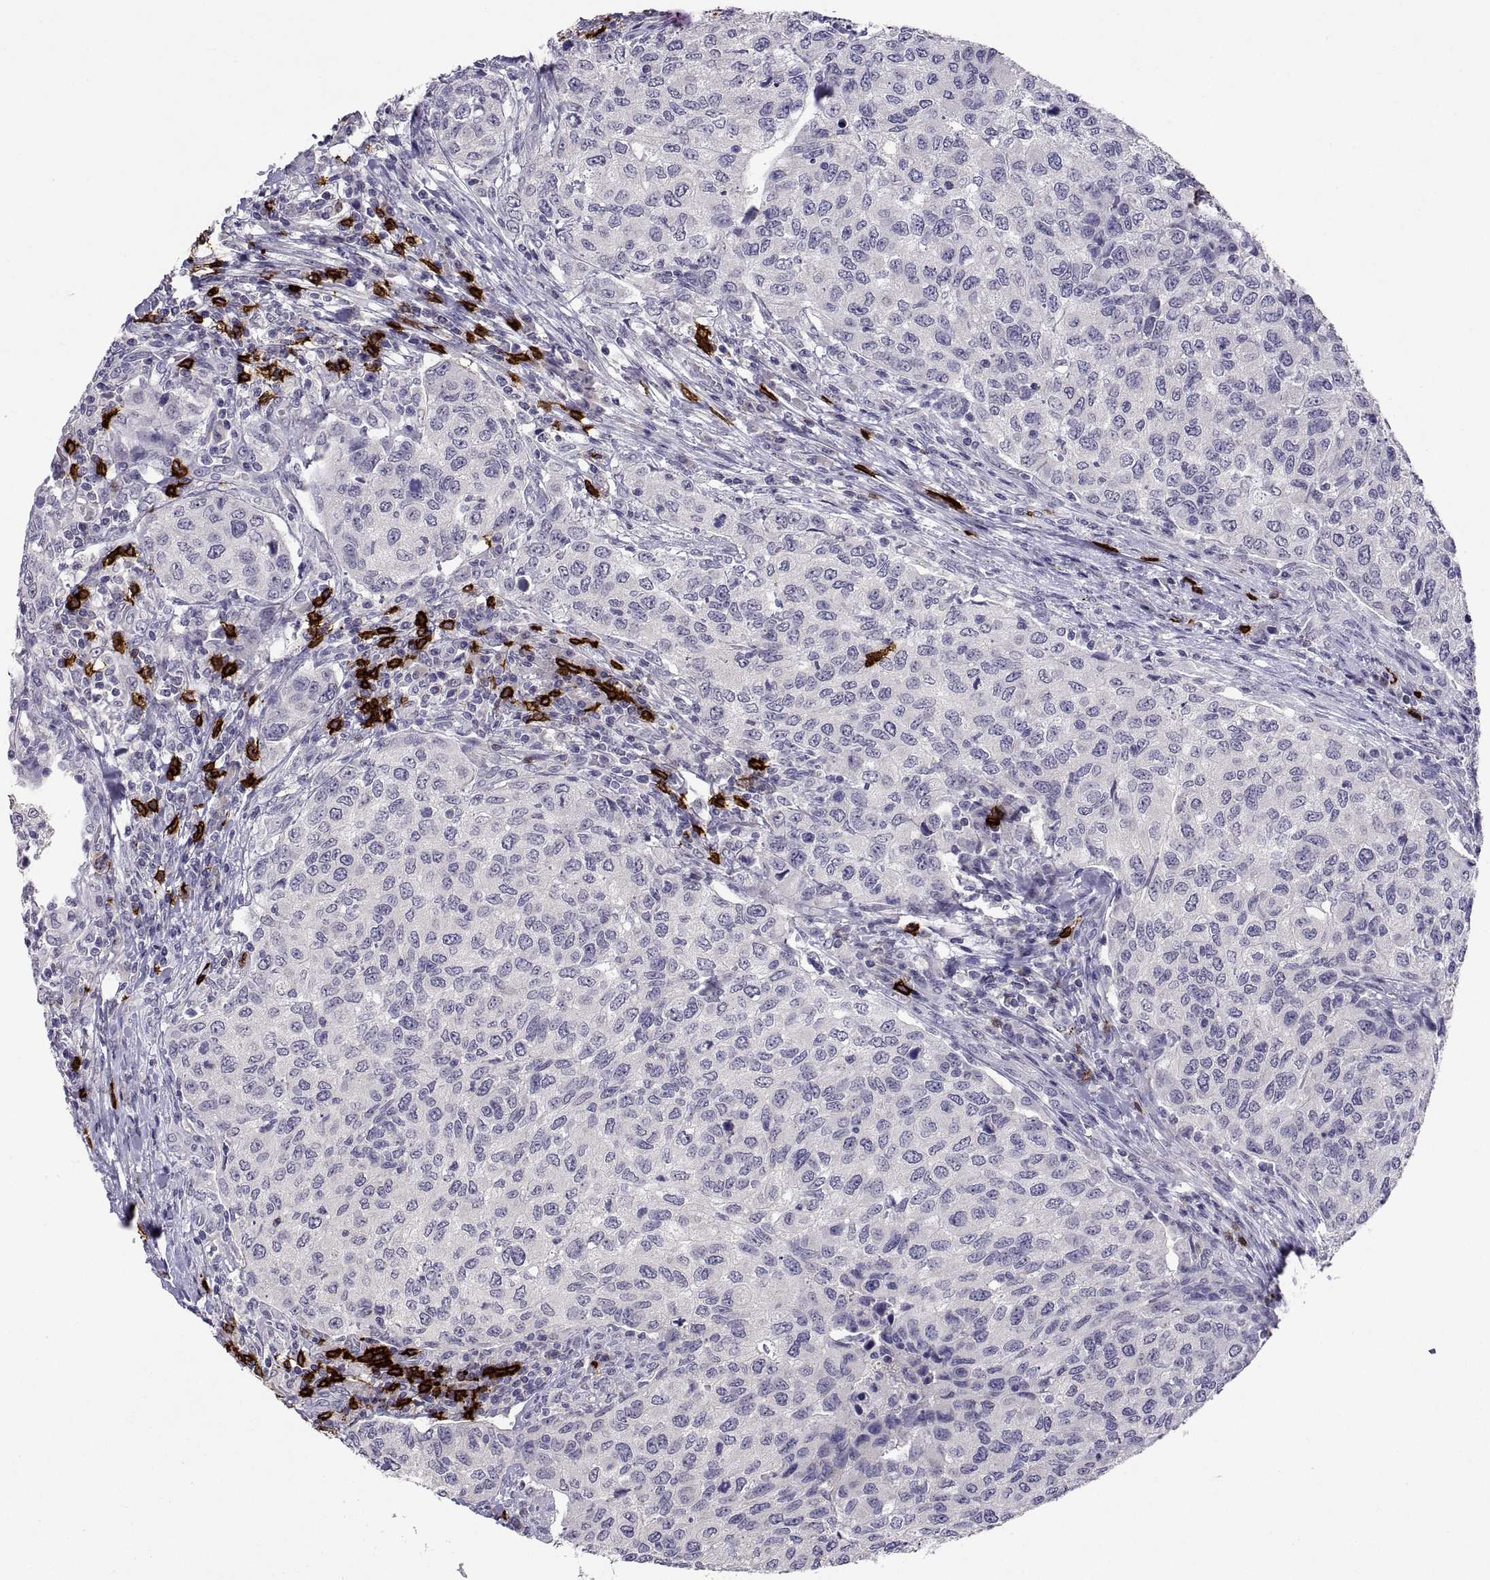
{"staining": {"intensity": "negative", "quantity": "none", "location": "none"}, "tissue": "urothelial cancer", "cell_type": "Tumor cells", "image_type": "cancer", "snomed": [{"axis": "morphology", "description": "Urothelial carcinoma, High grade"}, {"axis": "topography", "description": "Urinary bladder"}], "caption": "Tumor cells are negative for brown protein staining in urothelial carcinoma (high-grade). (Immunohistochemistry, brightfield microscopy, high magnification).", "gene": "MS4A1", "patient": {"sex": "female", "age": 78}}